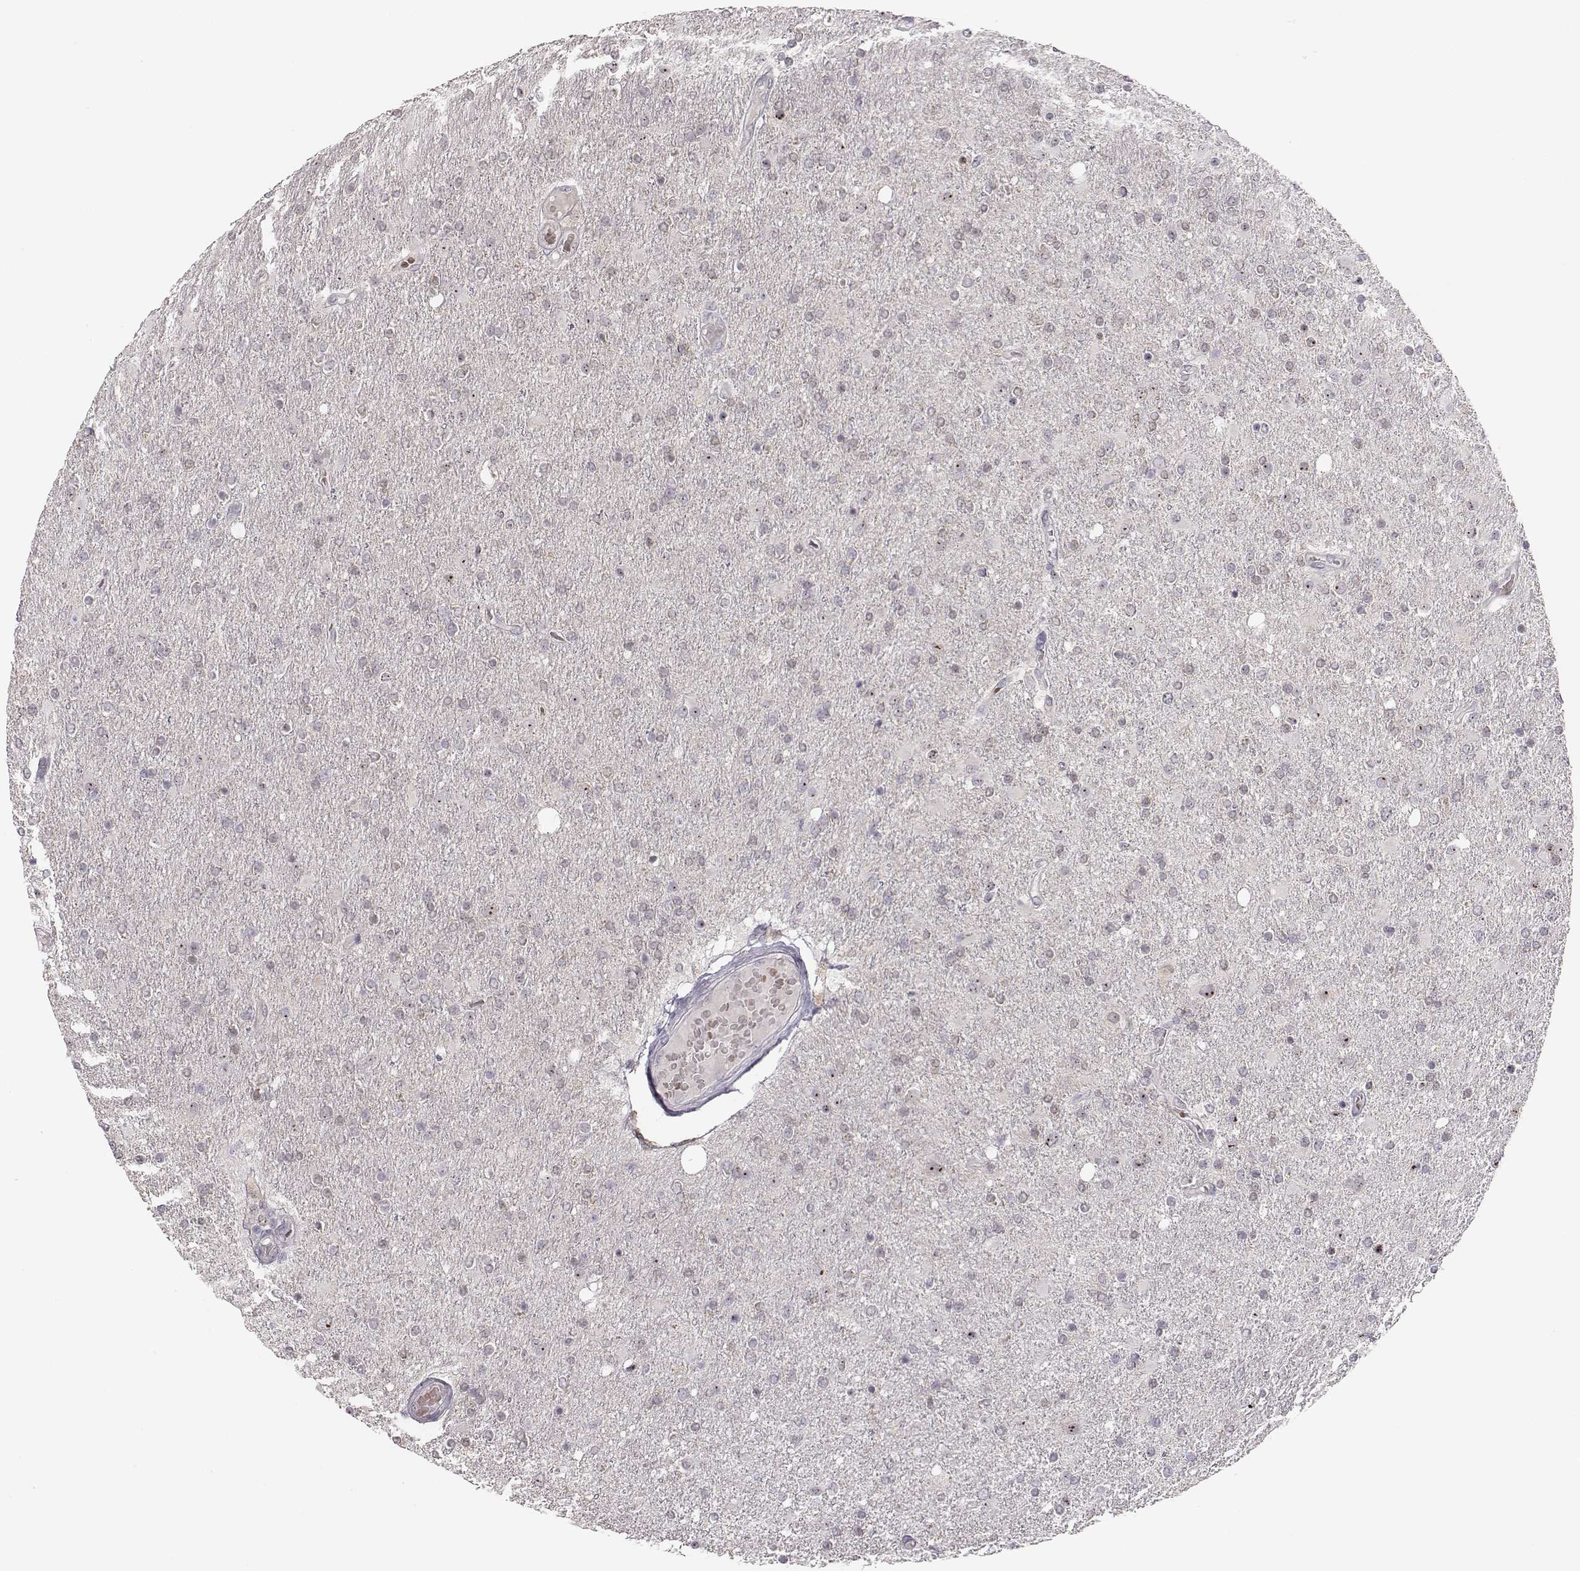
{"staining": {"intensity": "moderate", "quantity": "<25%", "location": "nuclear"}, "tissue": "glioma", "cell_type": "Tumor cells", "image_type": "cancer", "snomed": [{"axis": "morphology", "description": "Glioma, malignant, High grade"}, {"axis": "topography", "description": "Cerebral cortex"}], "caption": "The immunohistochemical stain highlights moderate nuclear positivity in tumor cells of malignant glioma (high-grade) tissue.", "gene": "NIFK", "patient": {"sex": "male", "age": 70}}